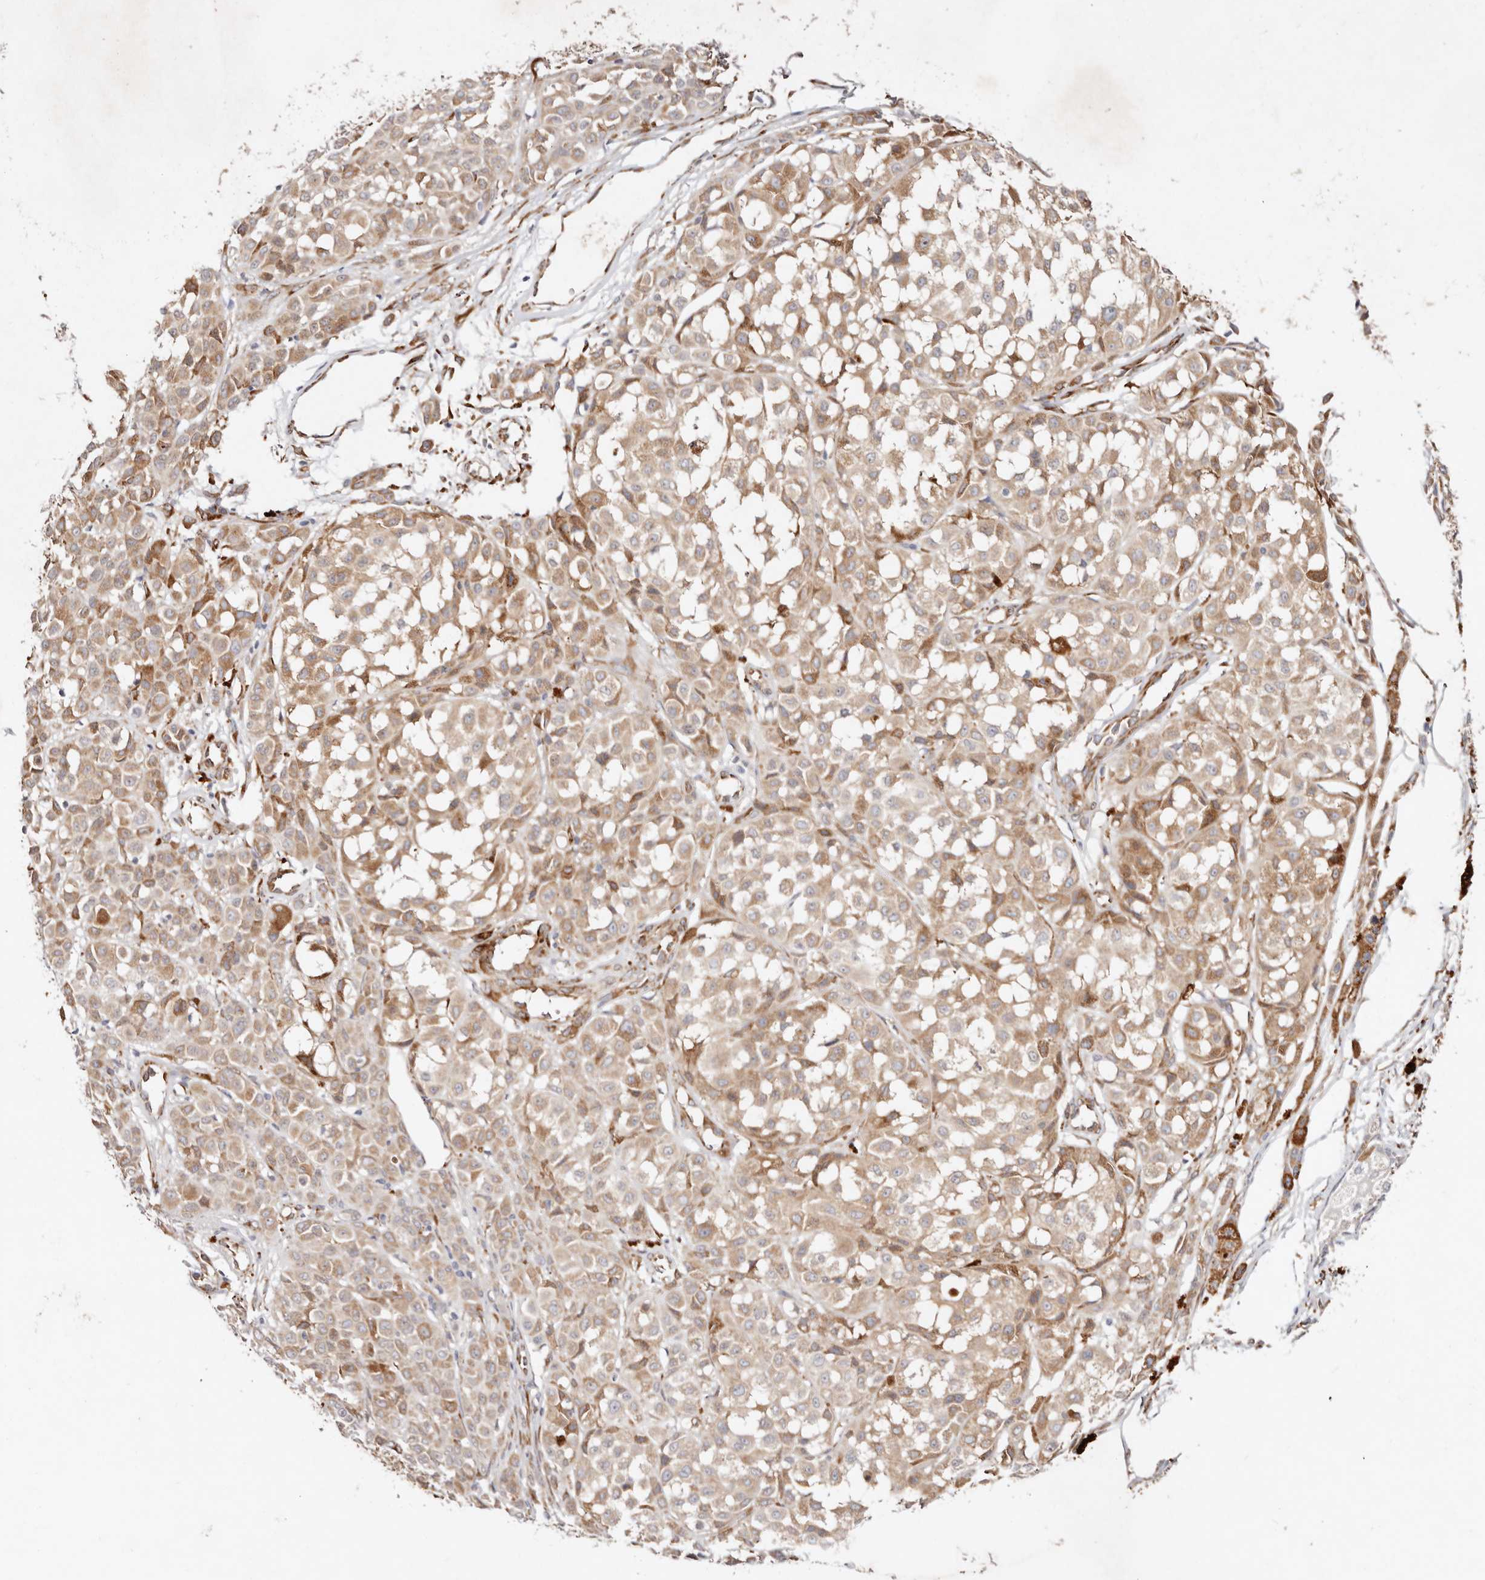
{"staining": {"intensity": "moderate", "quantity": "25%-75%", "location": "cytoplasmic/membranous"}, "tissue": "melanoma", "cell_type": "Tumor cells", "image_type": "cancer", "snomed": [{"axis": "morphology", "description": "Malignant melanoma, NOS"}, {"axis": "topography", "description": "Skin of leg"}], "caption": "Melanoma stained for a protein demonstrates moderate cytoplasmic/membranous positivity in tumor cells.", "gene": "SERPINH1", "patient": {"sex": "female", "age": 72}}